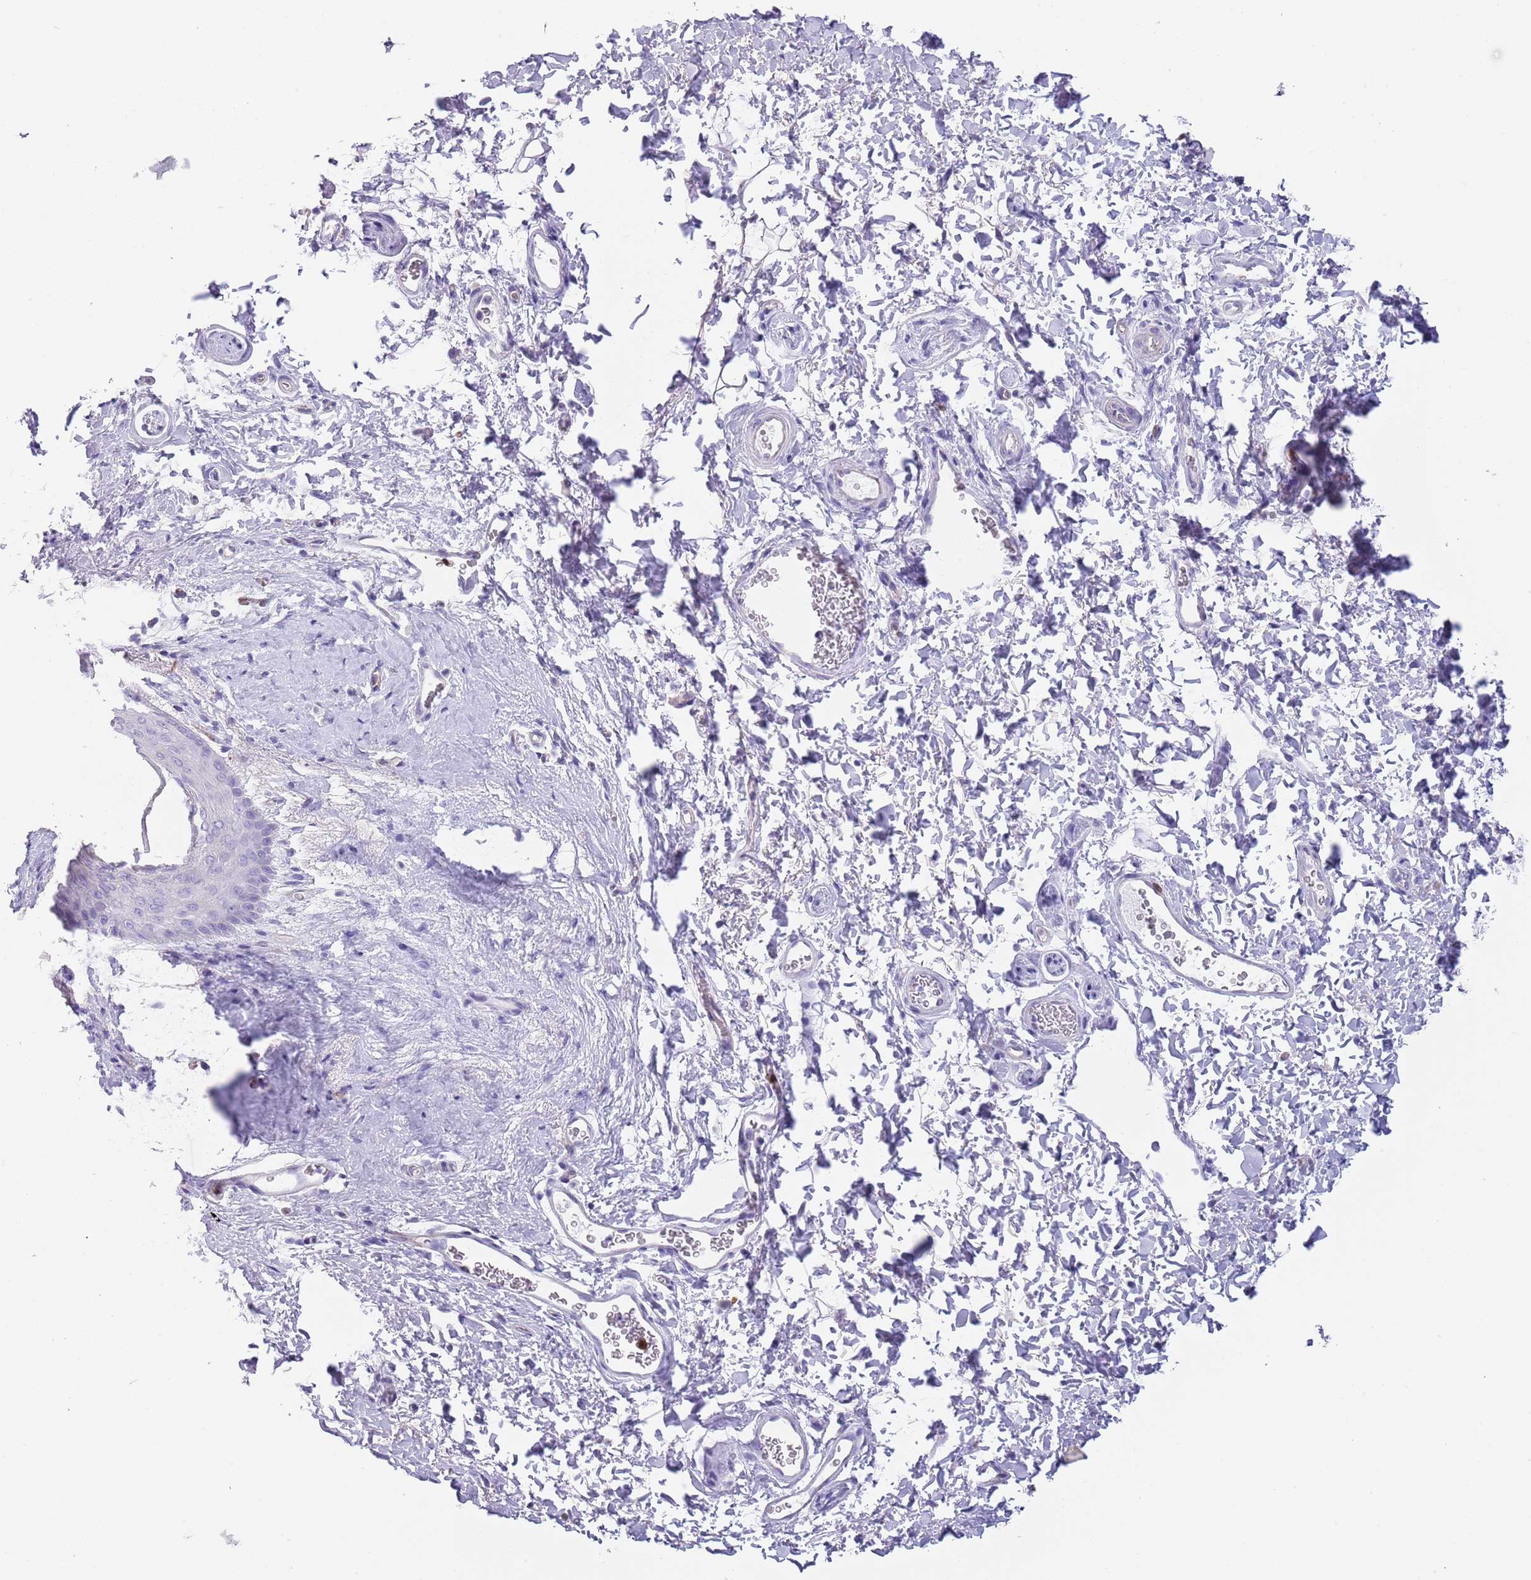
{"staining": {"intensity": "negative", "quantity": "none", "location": "none"}, "tissue": "skin", "cell_type": "Epidermal cells", "image_type": "normal", "snomed": [{"axis": "morphology", "description": "Normal tissue, NOS"}, {"axis": "topography", "description": "Anal"}], "caption": "A high-resolution histopathology image shows immunohistochemistry (IHC) staining of benign skin, which demonstrates no significant positivity in epidermal cells. (DAB (3,3'-diaminobenzidine) immunohistochemistry (IHC), high magnification).", "gene": "TSGA13", "patient": {"sex": "male", "age": 44}}